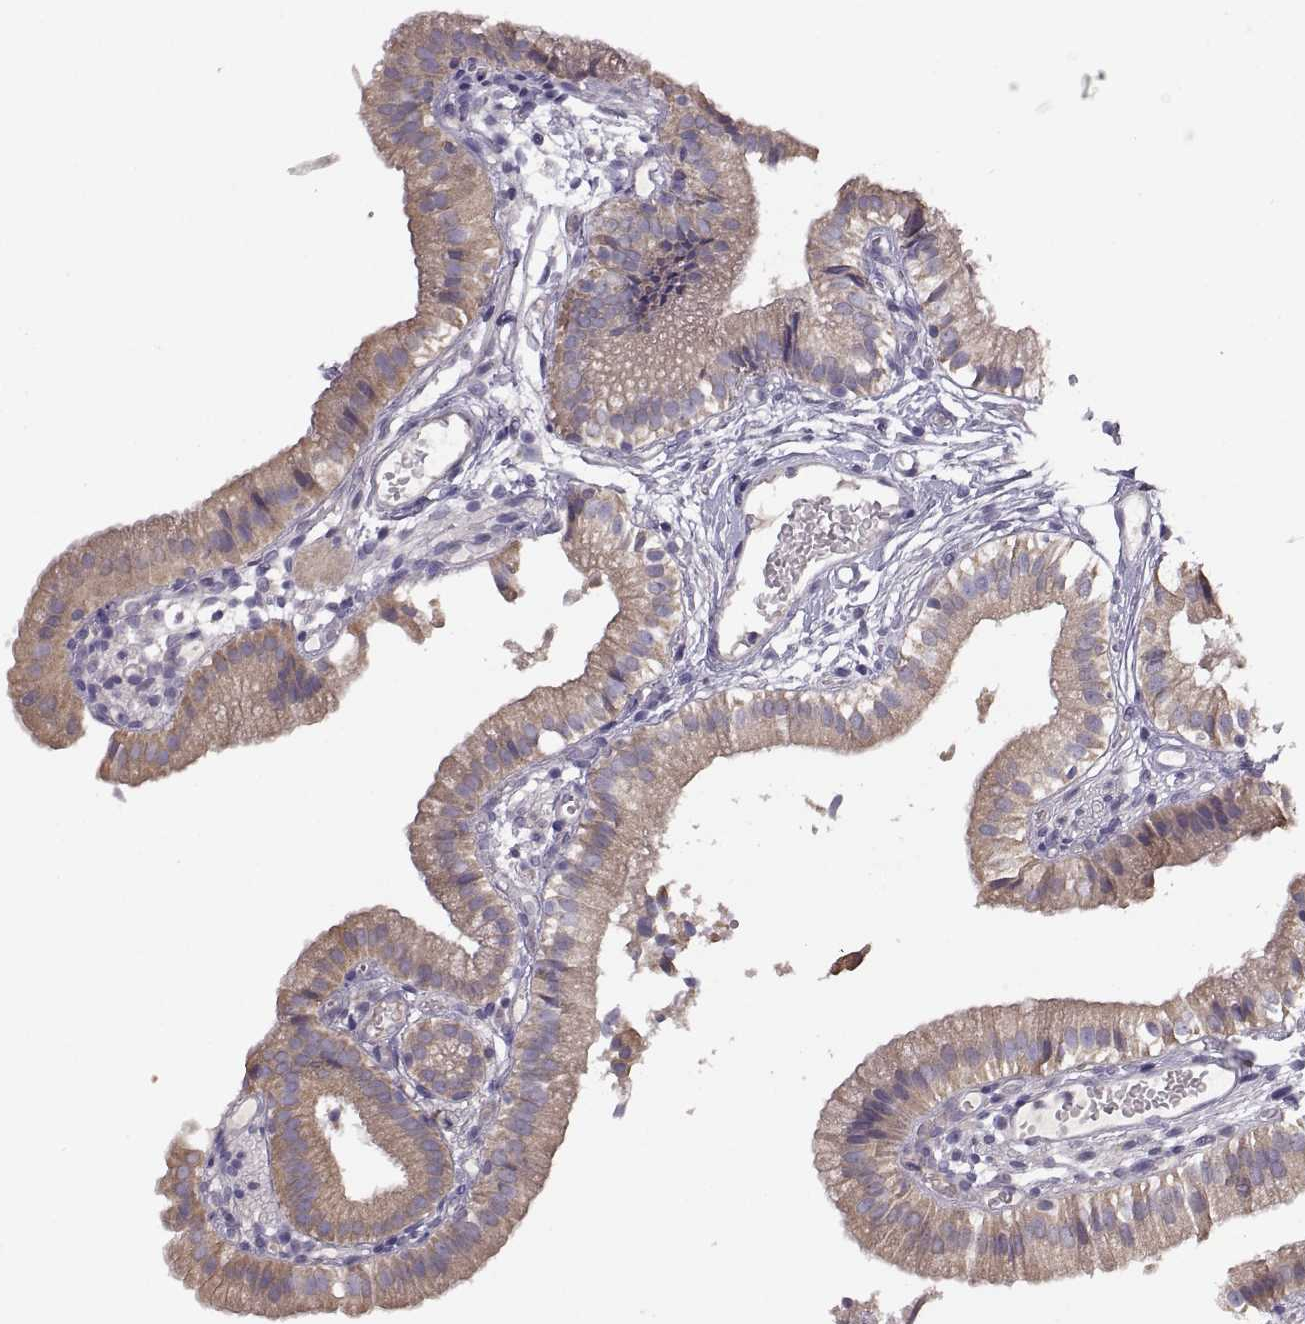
{"staining": {"intensity": "moderate", "quantity": ">75%", "location": "cytoplasmic/membranous"}, "tissue": "gallbladder", "cell_type": "Glandular cells", "image_type": "normal", "snomed": [{"axis": "morphology", "description": "Normal tissue, NOS"}, {"axis": "topography", "description": "Gallbladder"}], "caption": "Immunohistochemical staining of benign human gallbladder demonstrates moderate cytoplasmic/membranous protein staining in about >75% of glandular cells. The protein of interest is shown in brown color, while the nuclei are stained blue.", "gene": "ACSBG2", "patient": {"sex": "female", "age": 47}}